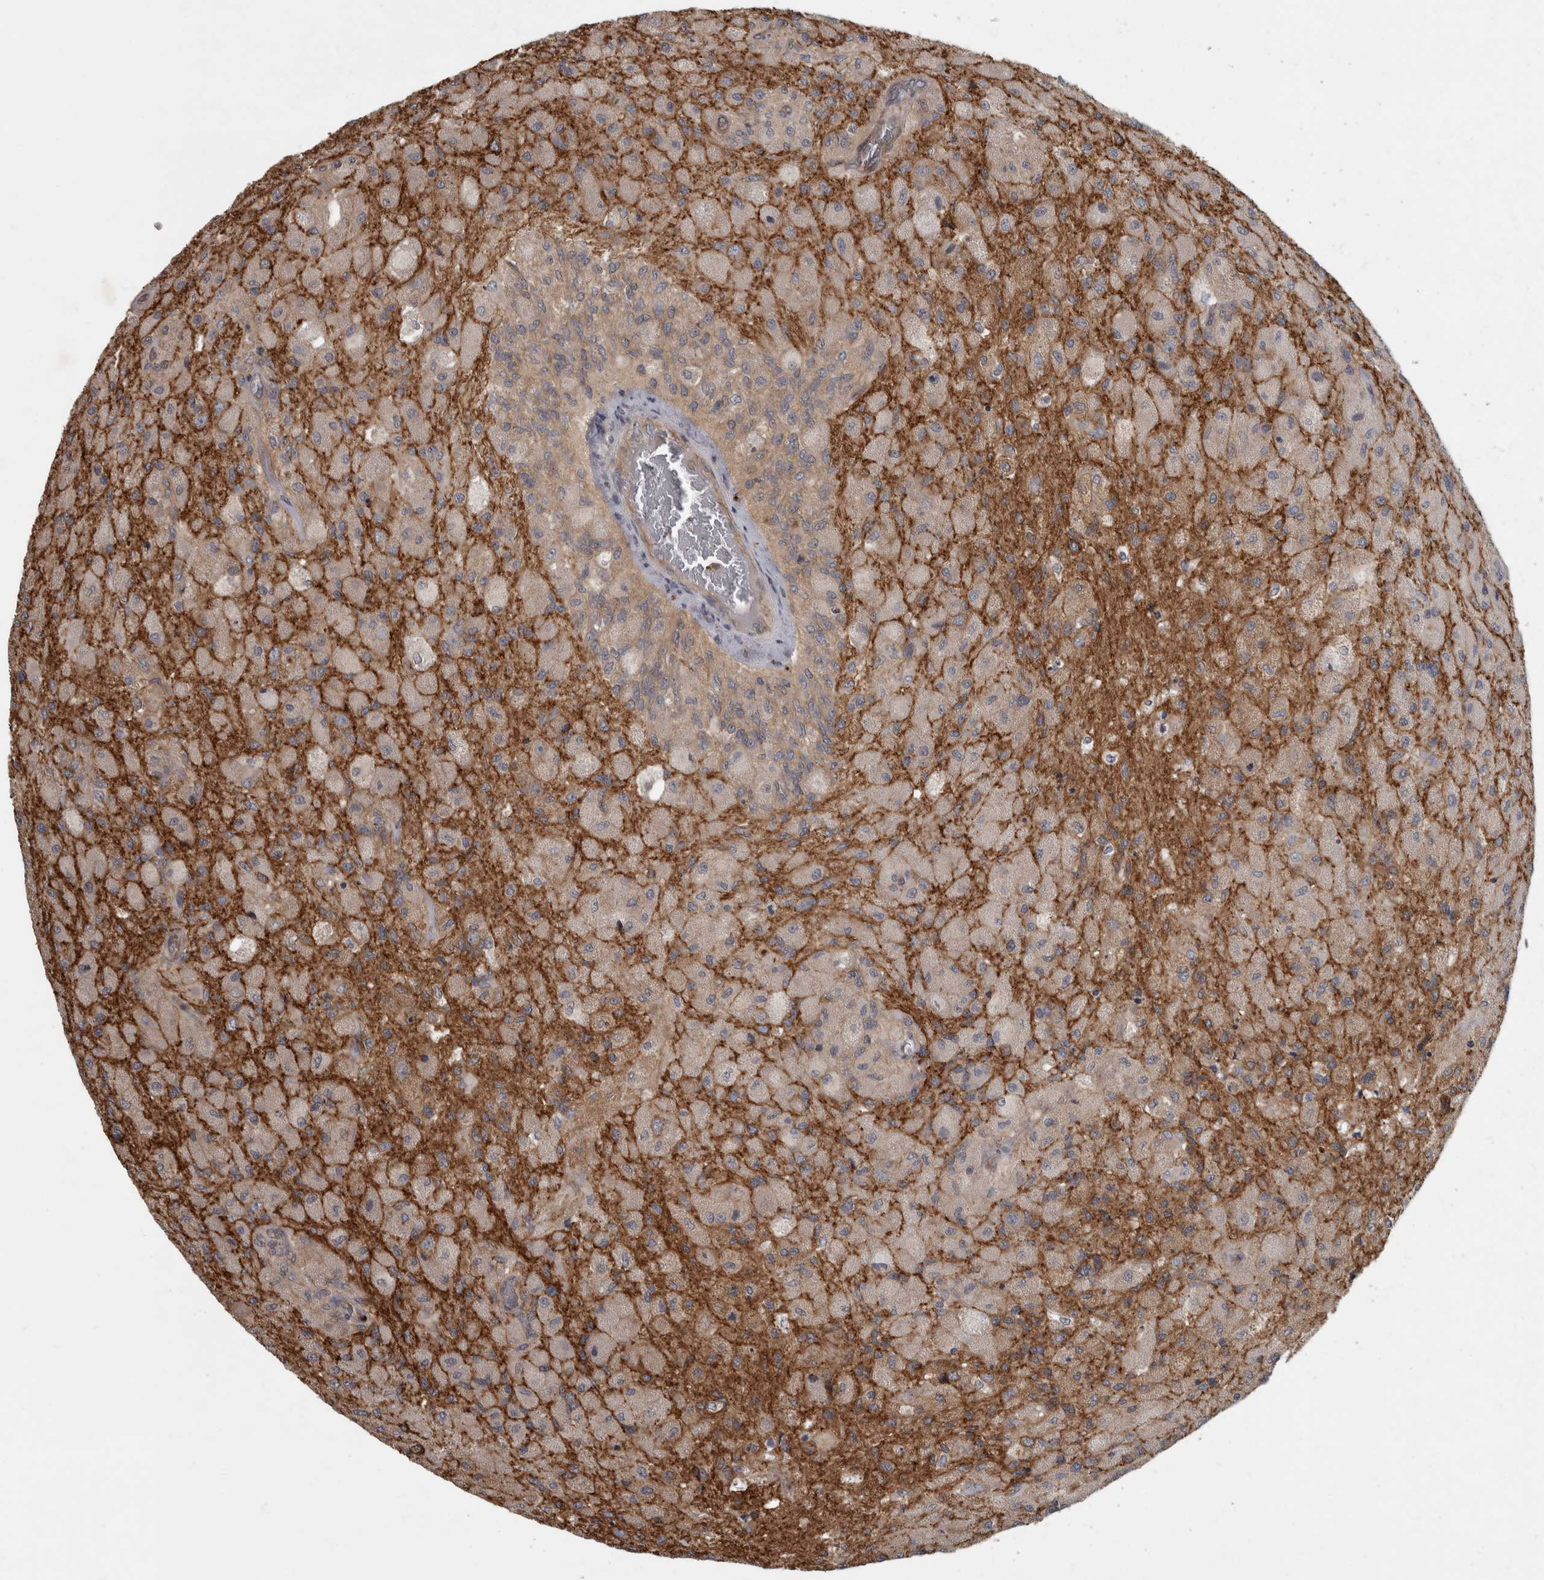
{"staining": {"intensity": "weak", "quantity": "<25%", "location": "cytoplasmic/membranous"}, "tissue": "glioma", "cell_type": "Tumor cells", "image_type": "cancer", "snomed": [{"axis": "morphology", "description": "Normal tissue, NOS"}, {"axis": "morphology", "description": "Glioma, malignant, High grade"}, {"axis": "topography", "description": "Cerebral cortex"}], "caption": "A micrograph of malignant glioma (high-grade) stained for a protein exhibits no brown staining in tumor cells.", "gene": "VEGFD", "patient": {"sex": "male", "age": 77}}